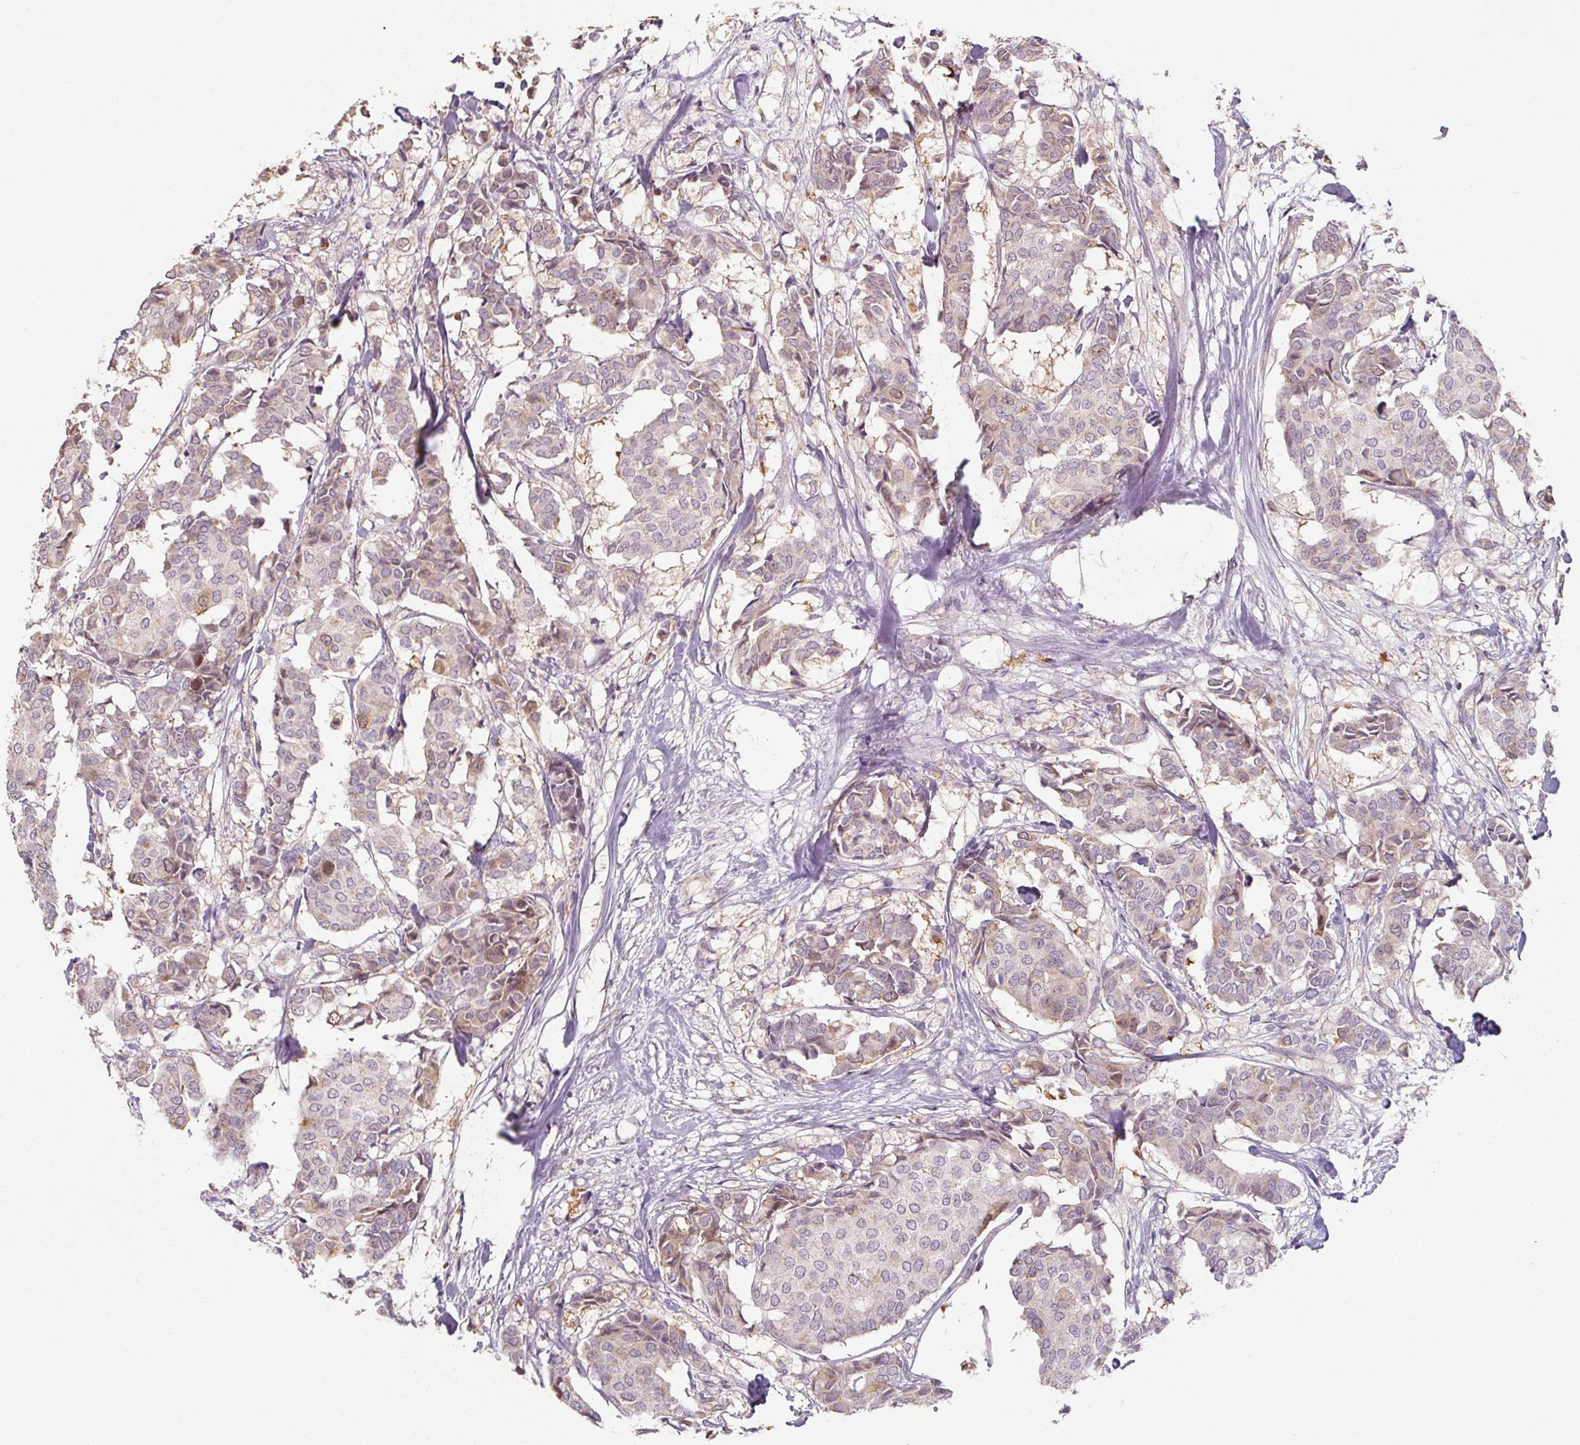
{"staining": {"intensity": "weak", "quantity": "<25%", "location": "cytoplasmic/membranous"}, "tissue": "breast cancer", "cell_type": "Tumor cells", "image_type": "cancer", "snomed": [{"axis": "morphology", "description": "Duct carcinoma"}, {"axis": "topography", "description": "Breast"}], "caption": "Immunohistochemistry (IHC) histopathology image of neoplastic tissue: human breast invasive ductal carcinoma stained with DAB (3,3'-diaminobenzidine) demonstrates no significant protein expression in tumor cells. (DAB immunohistochemistry, high magnification).", "gene": "TSEN54", "patient": {"sex": "female", "age": 75}}